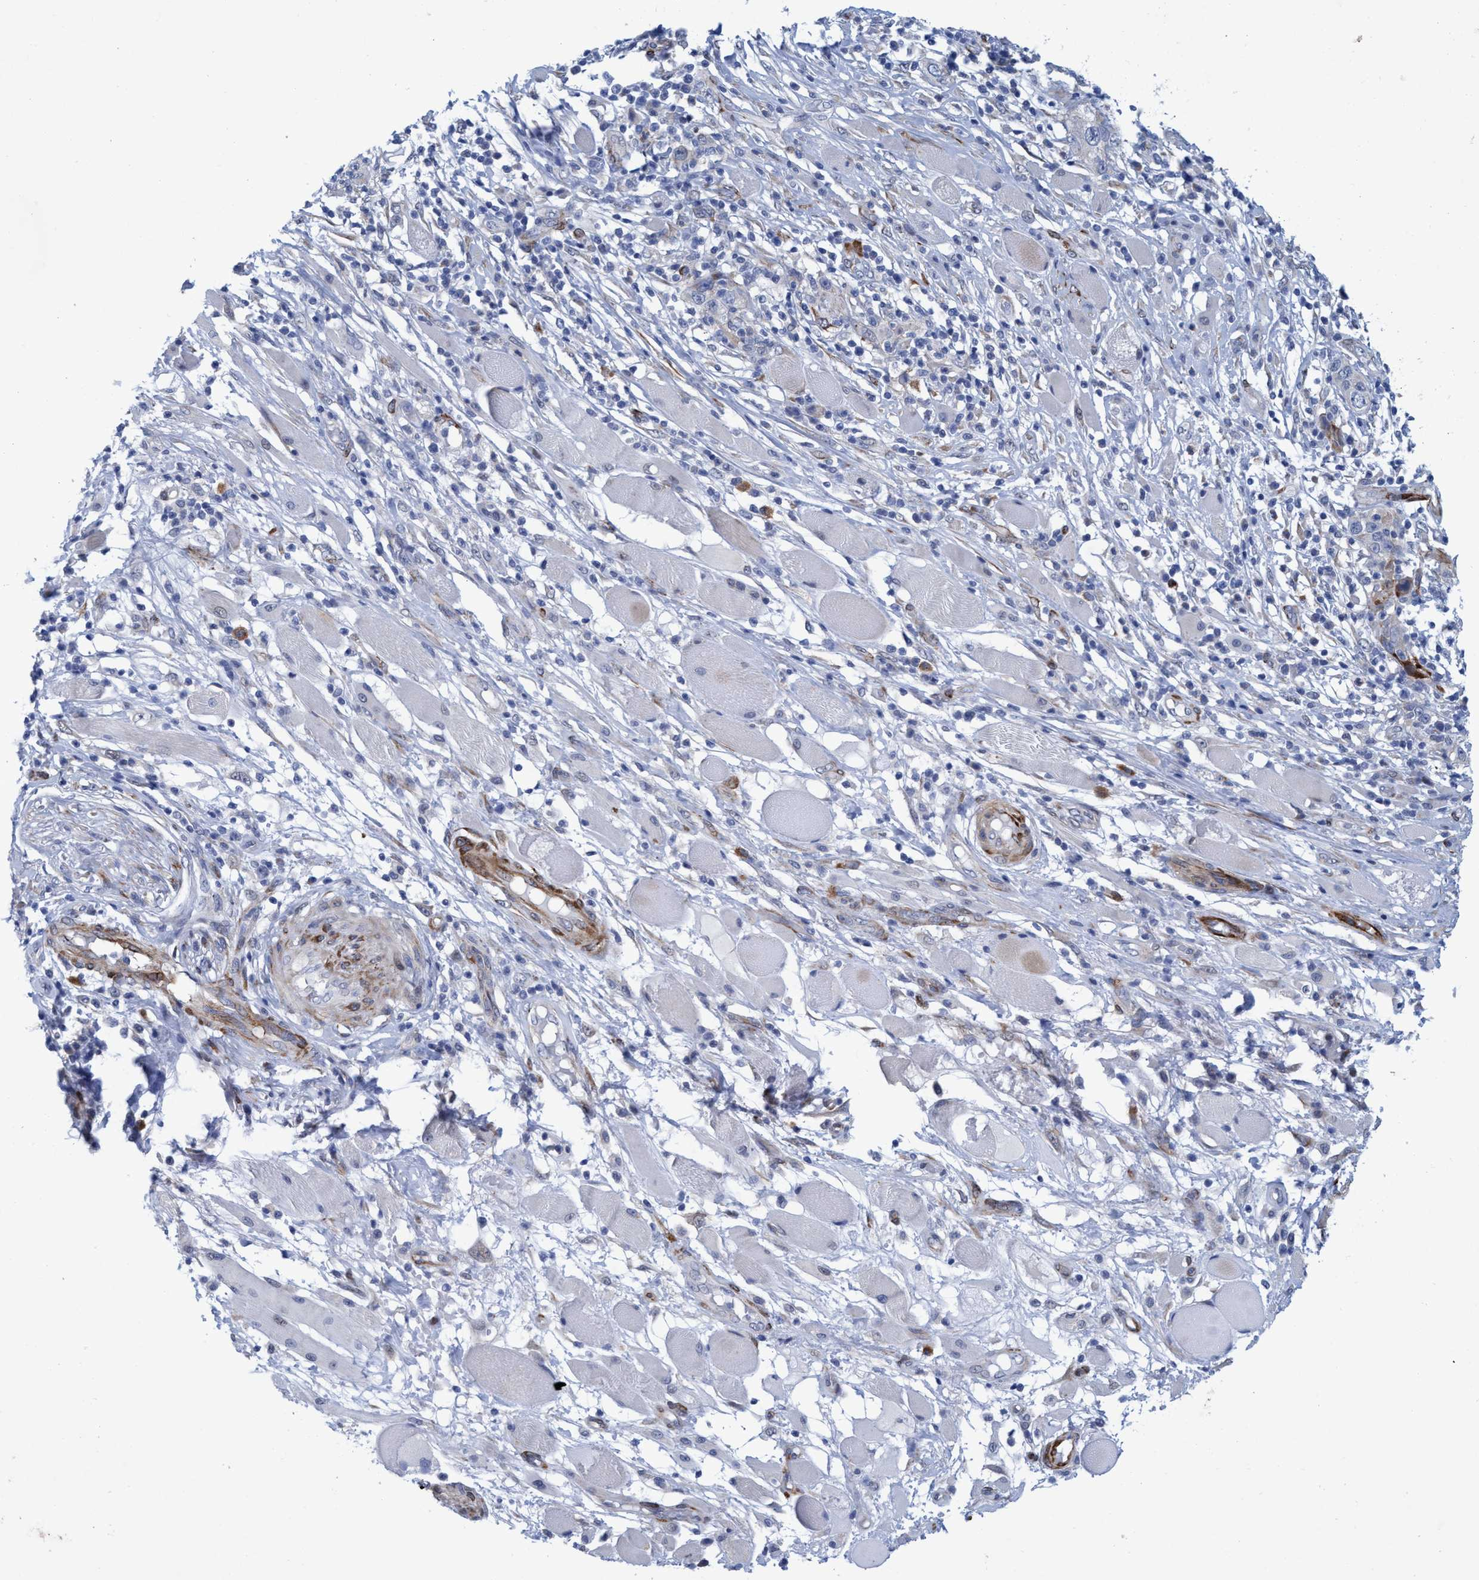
{"staining": {"intensity": "negative", "quantity": "none", "location": "none"}, "tissue": "skin cancer", "cell_type": "Tumor cells", "image_type": "cancer", "snomed": [{"axis": "morphology", "description": "Squamous cell carcinoma, NOS"}, {"axis": "topography", "description": "Skin"}], "caption": "Skin squamous cell carcinoma stained for a protein using immunohistochemistry displays no staining tumor cells.", "gene": "SLC43A2", "patient": {"sex": "female", "age": 88}}